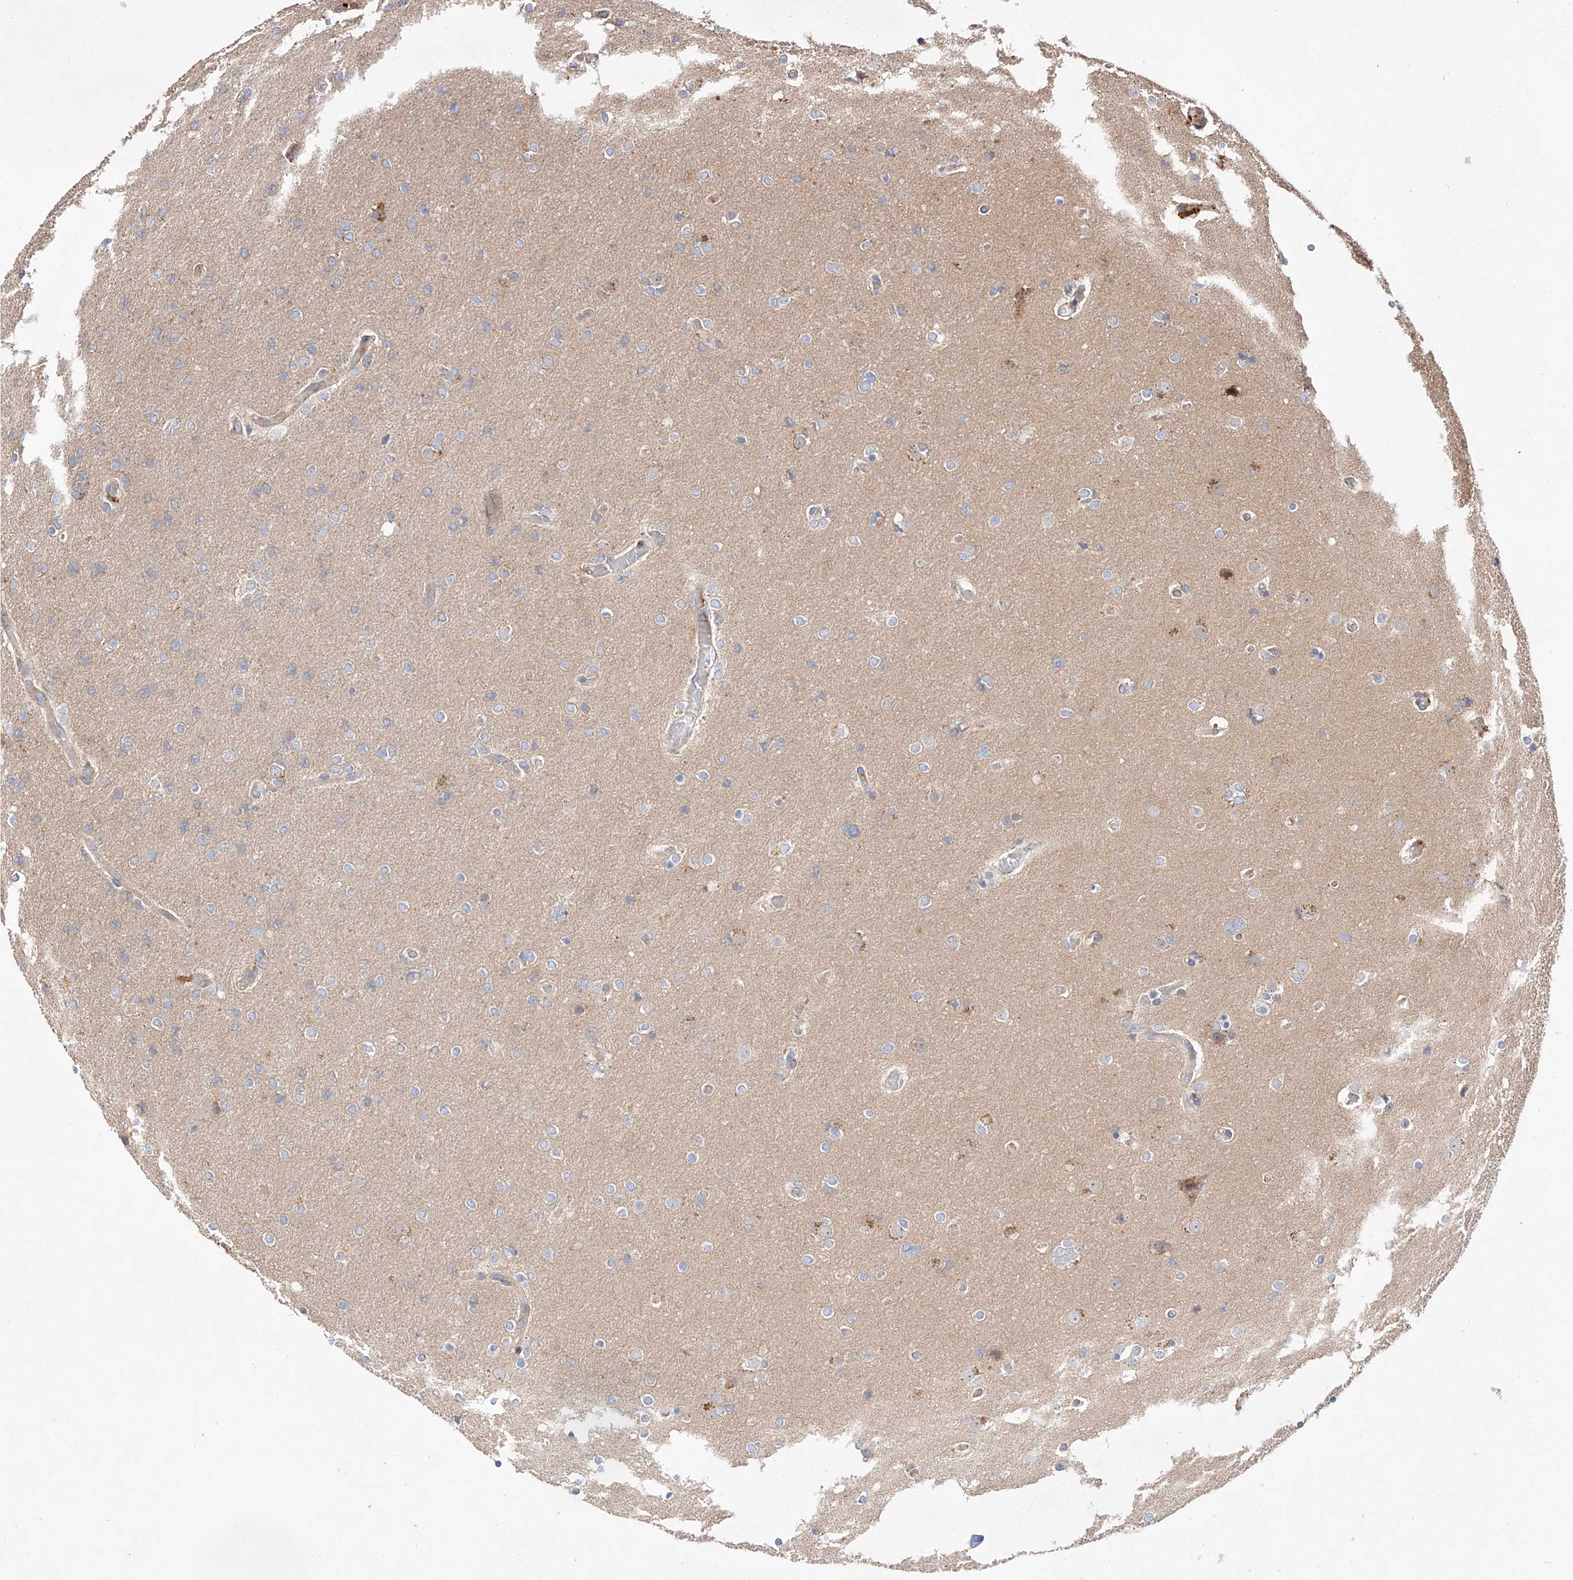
{"staining": {"intensity": "negative", "quantity": "none", "location": "none"}, "tissue": "glioma", "cell_type": "Tumor cells", "image_type": "cancer", "snomed": [{"axis": "morphology", "description": "Glioma, malignant, High grade"}, {"axis": "topography", "description": "Cerebral cortex"}], "caption": "High power microscopy micrograph of an IHC photomicrograph of high-grade glioma (malignant), revealing no significant staining in tumor cells. Brightfield microscopy of immunohistochemistry (IHC) stained with DAB (3,3'-diaminobenzidine) (brown) and hematoxylin (blue), captured at high magnification.", "gene": "DIRAS3", "patient": {"sex": "female", "age": 36}}